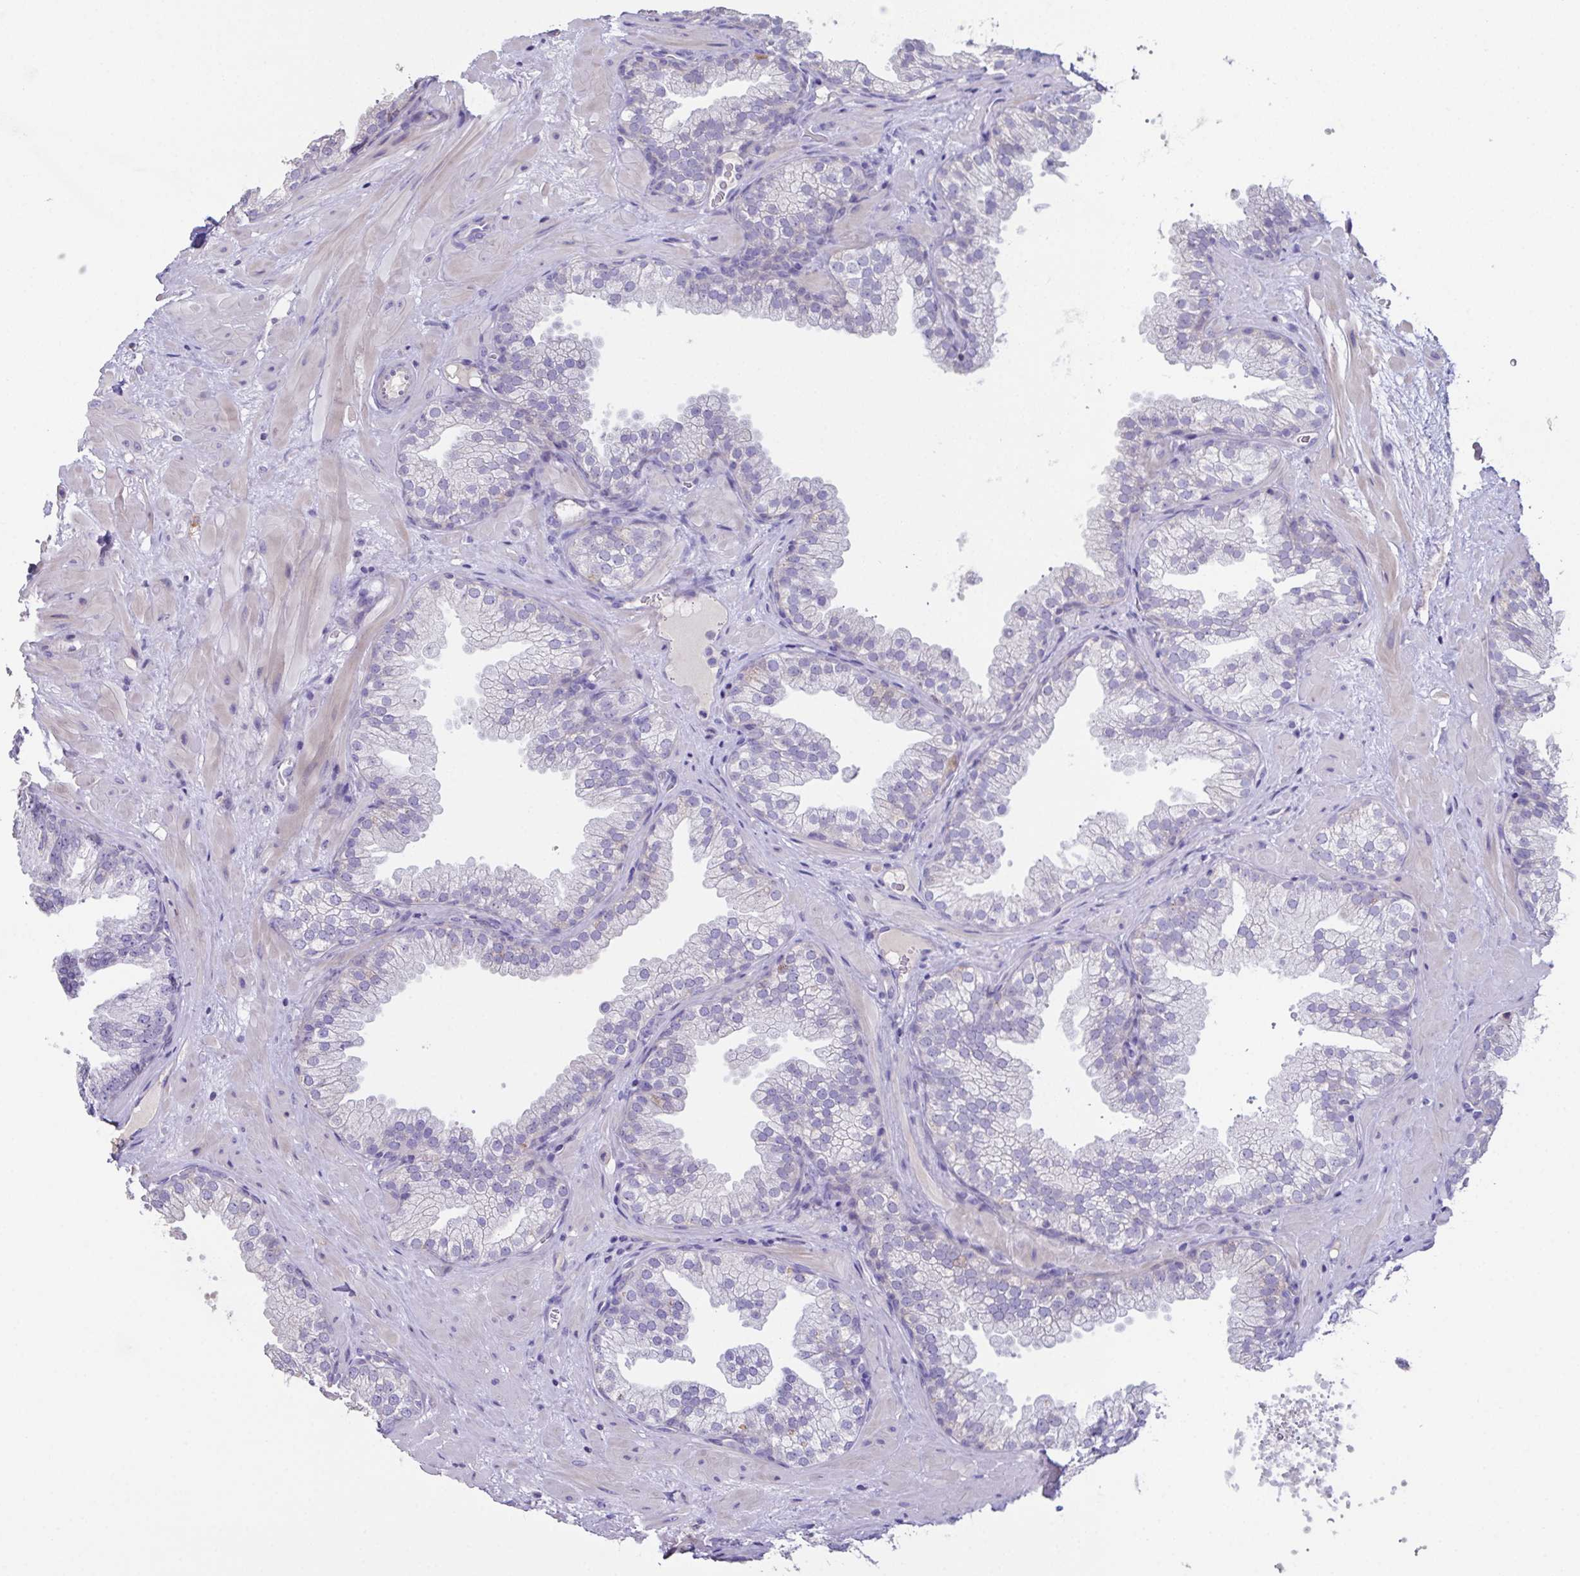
{"staining": {"intensity": "negative", "quantity": "none", "location": "none"}, "tissue": "prostate", "cell_type": "Glandular cells", "image_type": "normal", "snomed": [{"axis": "morphology", "description": "Normal tissue, NOS"}, {"axis": "topography", "description": "Prostate"}], "caption": "The photomicrograph displays no staining of glandular cells in normal prostate. The staining was performed using DAB to visualize the protein expression in brown, while the nuclei were stained in blue with hematoxylin (Magnification: 20x).", "gene": "MARCO", "patient": {"sex": "male", "age": 37}}